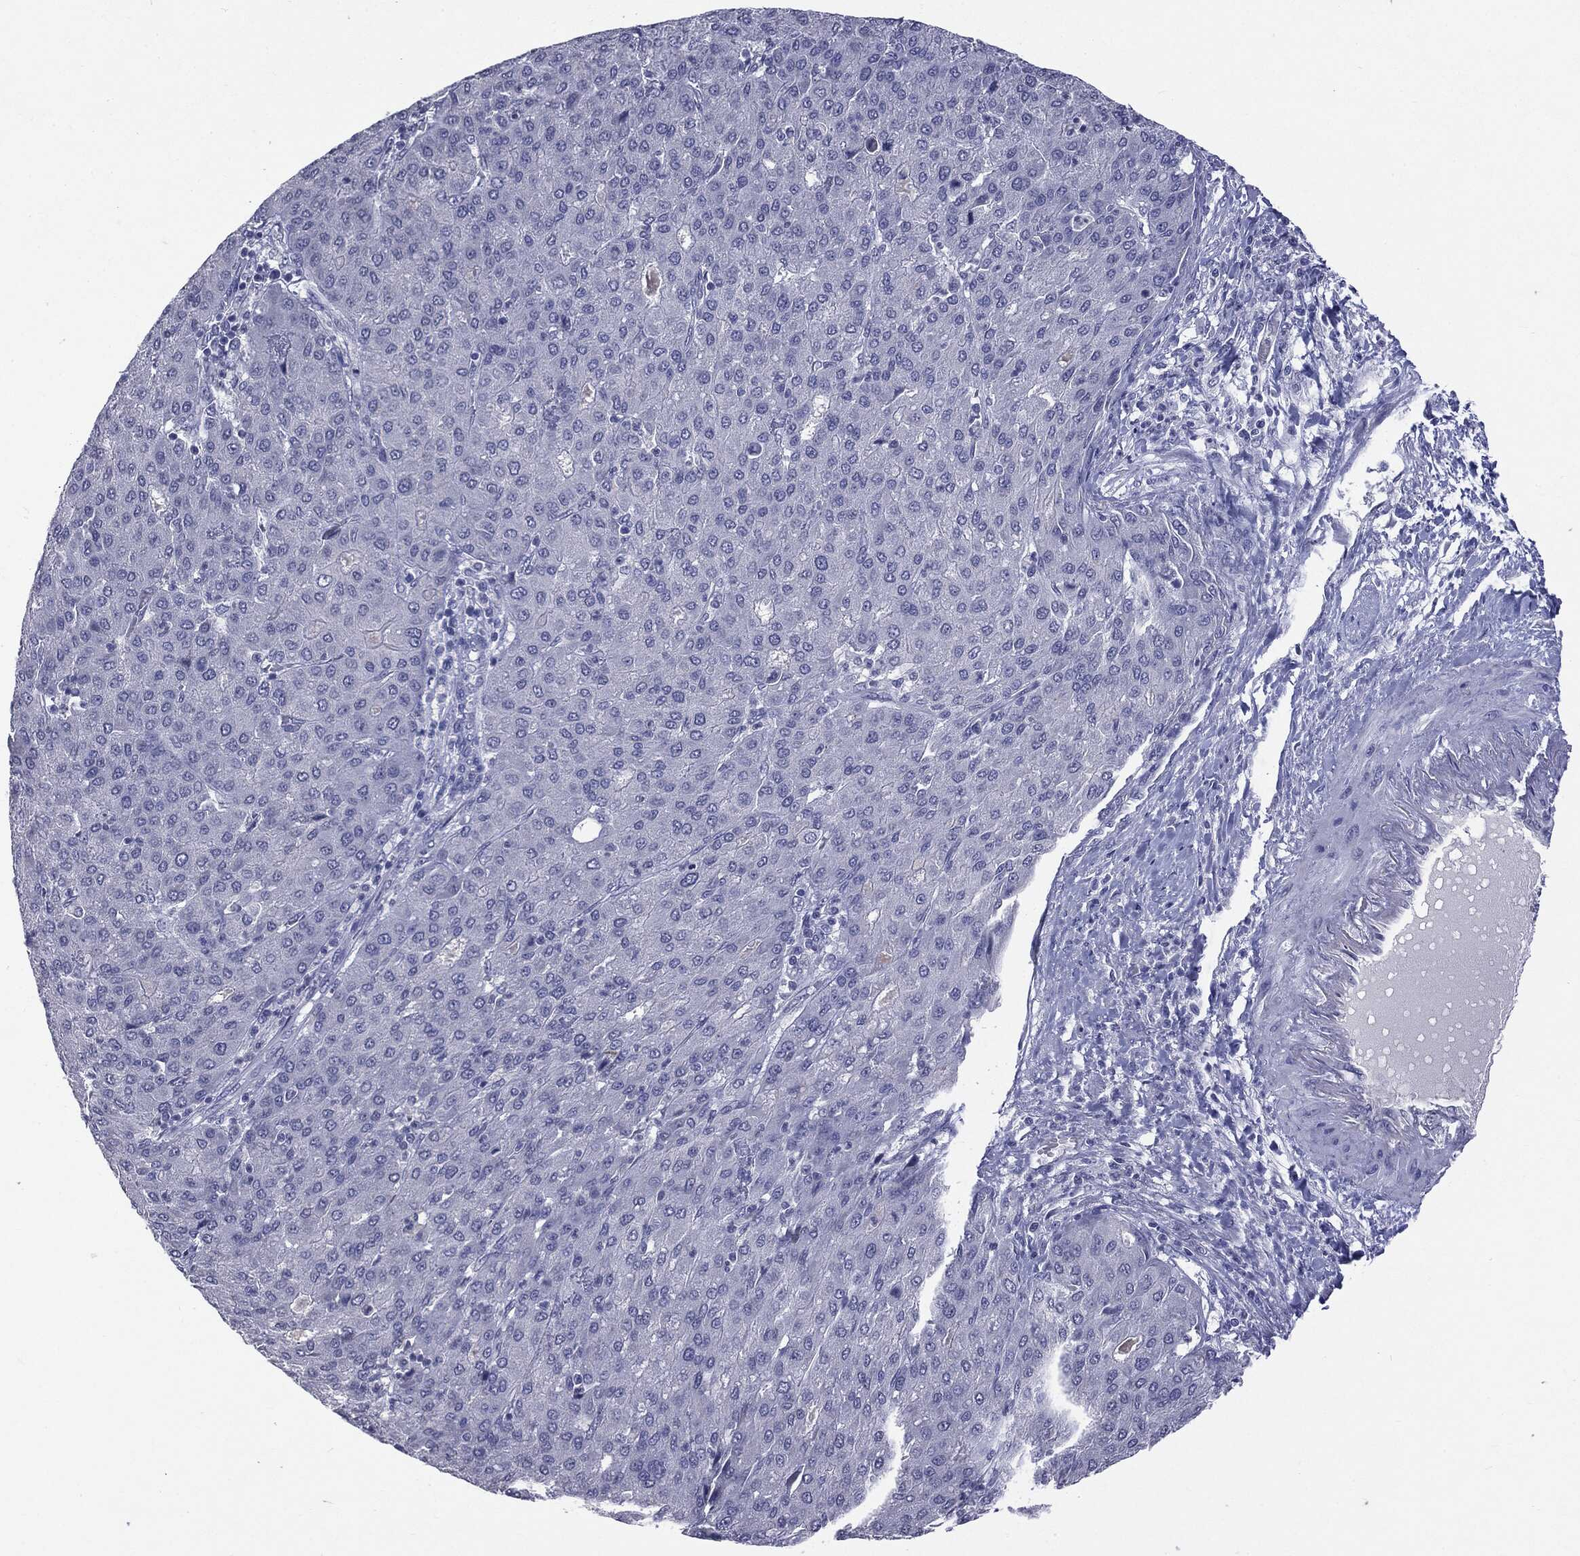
{"staining": {"intensity": "negative", "quantity": "none", "location": "none"}, "tissue": "liver cancer", "cell_type": "Tumor cells", "image_type": "cancer", "snomed": [{"axis": "morphology", "description": "Carcinoma, Hepatocellular, NOS"}, {"axis": "topography", "description": "Liver"}], "caption": "Immunohistochemistry (IHC) image of human liver hepatocellular carcinoma stained for a protein (brown), which reveals no positivity in tumor cells.", "gene": "TSHB", "patient": {"sex": "male", "age": 65}}